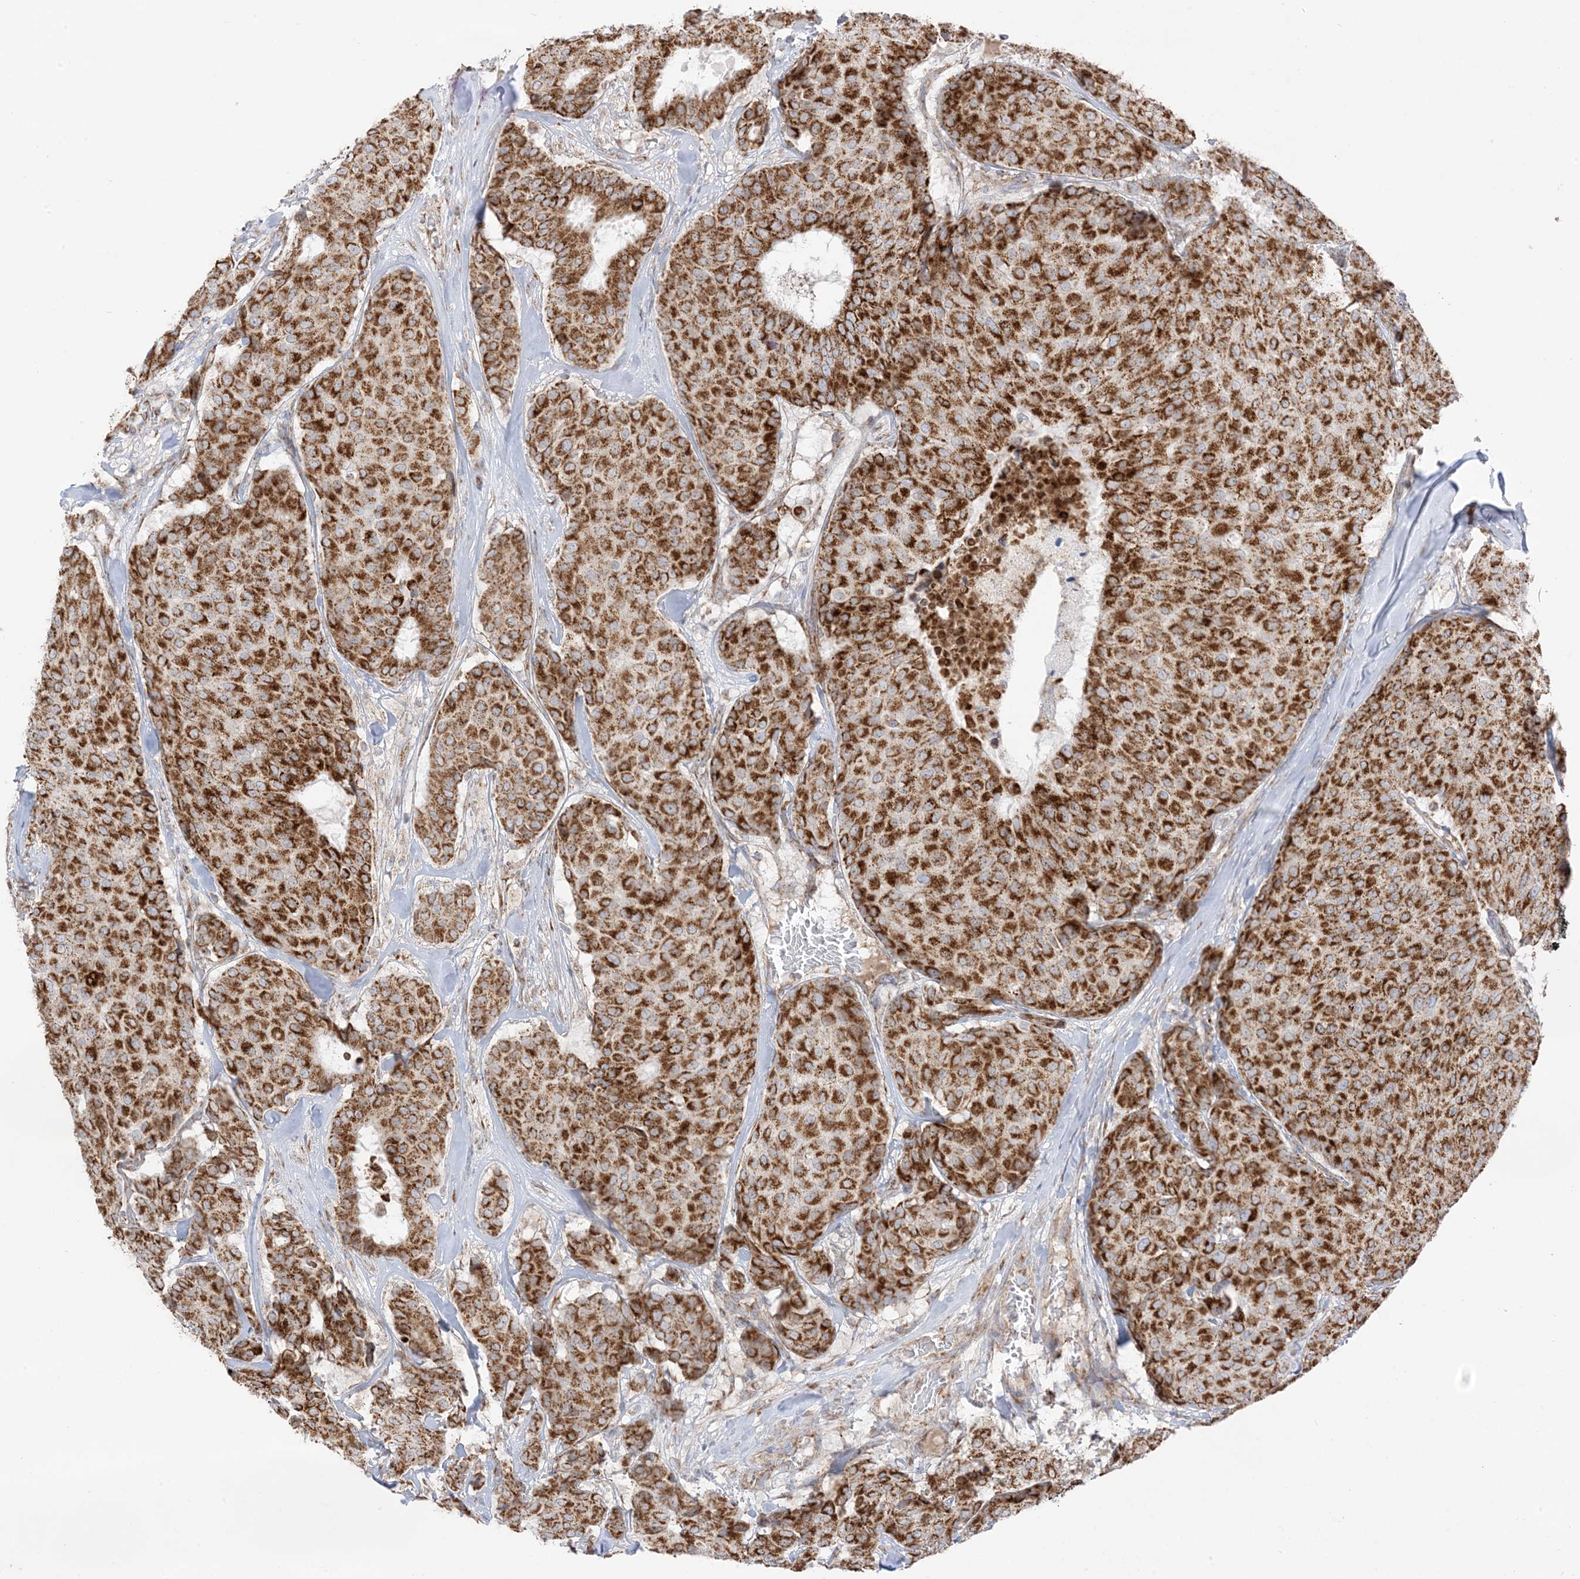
{"staining": {"intensity": "strong", "quantity": ">75%", "location": "cytoplasmic/membranous"}, "tissue": "breast cancer", "cell_type": "Tumor cells", "image_type": "cancer", "snomed": [{"axis": "morphology", "description": "Duct carcinoma"}, {"axis": "topography", "description": "Breast"}], "caption": "High-magnification brightfield microscopy of breast cancer stained with DAB (3,3'-diaminobenzidine) (brown) and counterstained with hematoxylin (blue). tumor cells exhibit strong cytoplasmic/membranous expression is appreciated in approximately>75% of cells.", "gene": "SLC25A12", "patient": {"sex": "female", "age": 75}}